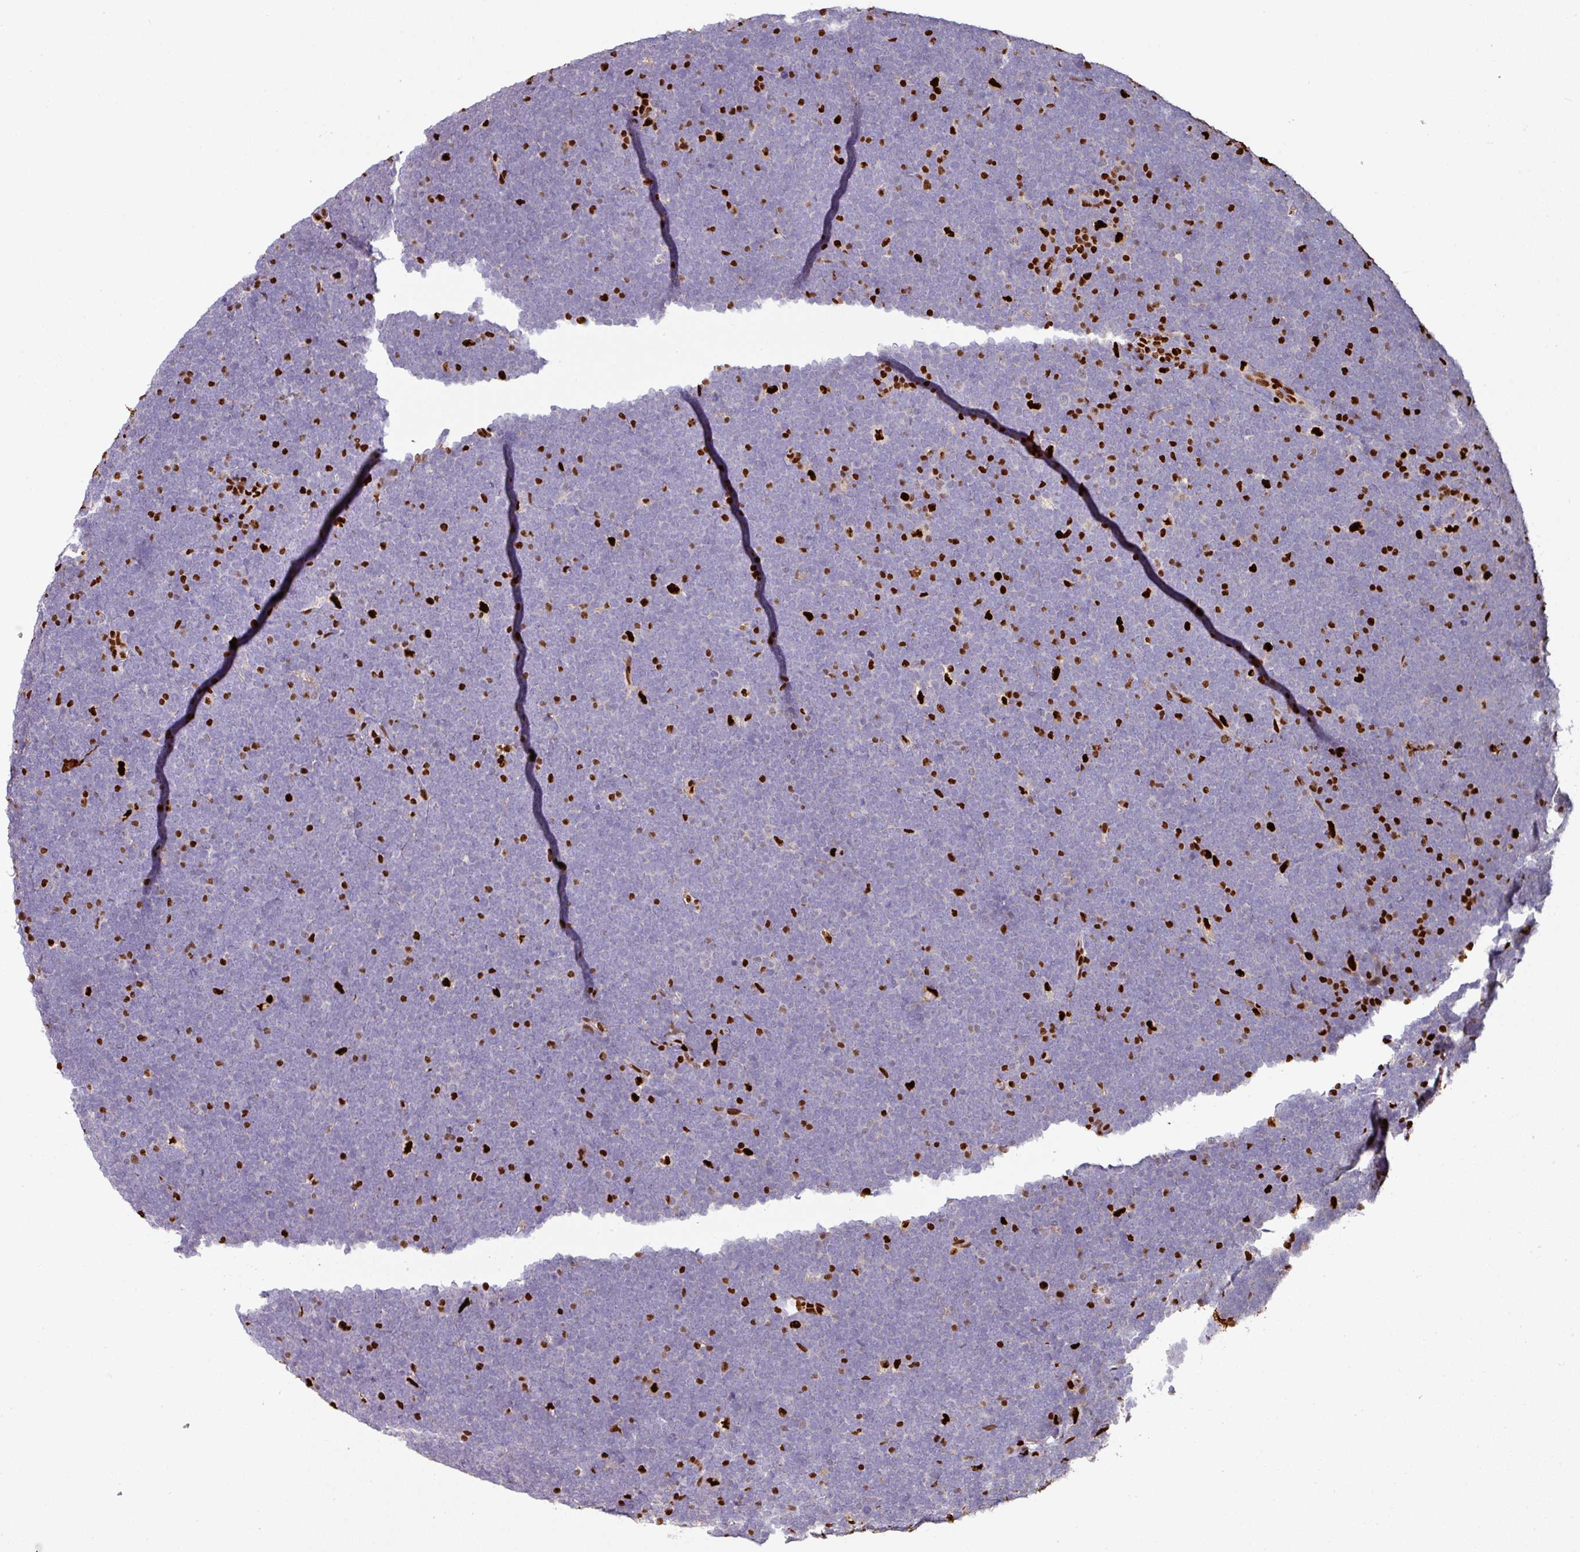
{"staining": {"intensity": "negative", "quantity": "none", "location": "none"}, "tissue": "lymphoma", "cell_type": "Tumor cells", "image_type": "cancer", "snomed": [{"axis": "morphology", "description": "Malignant lymphoma, non-Hodgkin's type, High grade"}, {"axis": "topography", "description": "Lymph node"}], "caption": "High-grade malignant lymphoma, non-Hodgkin's type stained for a protein using immunohistochemistry (IHC) displays no positivity tumor cells.", "gene": "SAMHD1", "patient": {"sex": "male", "age": 13}}